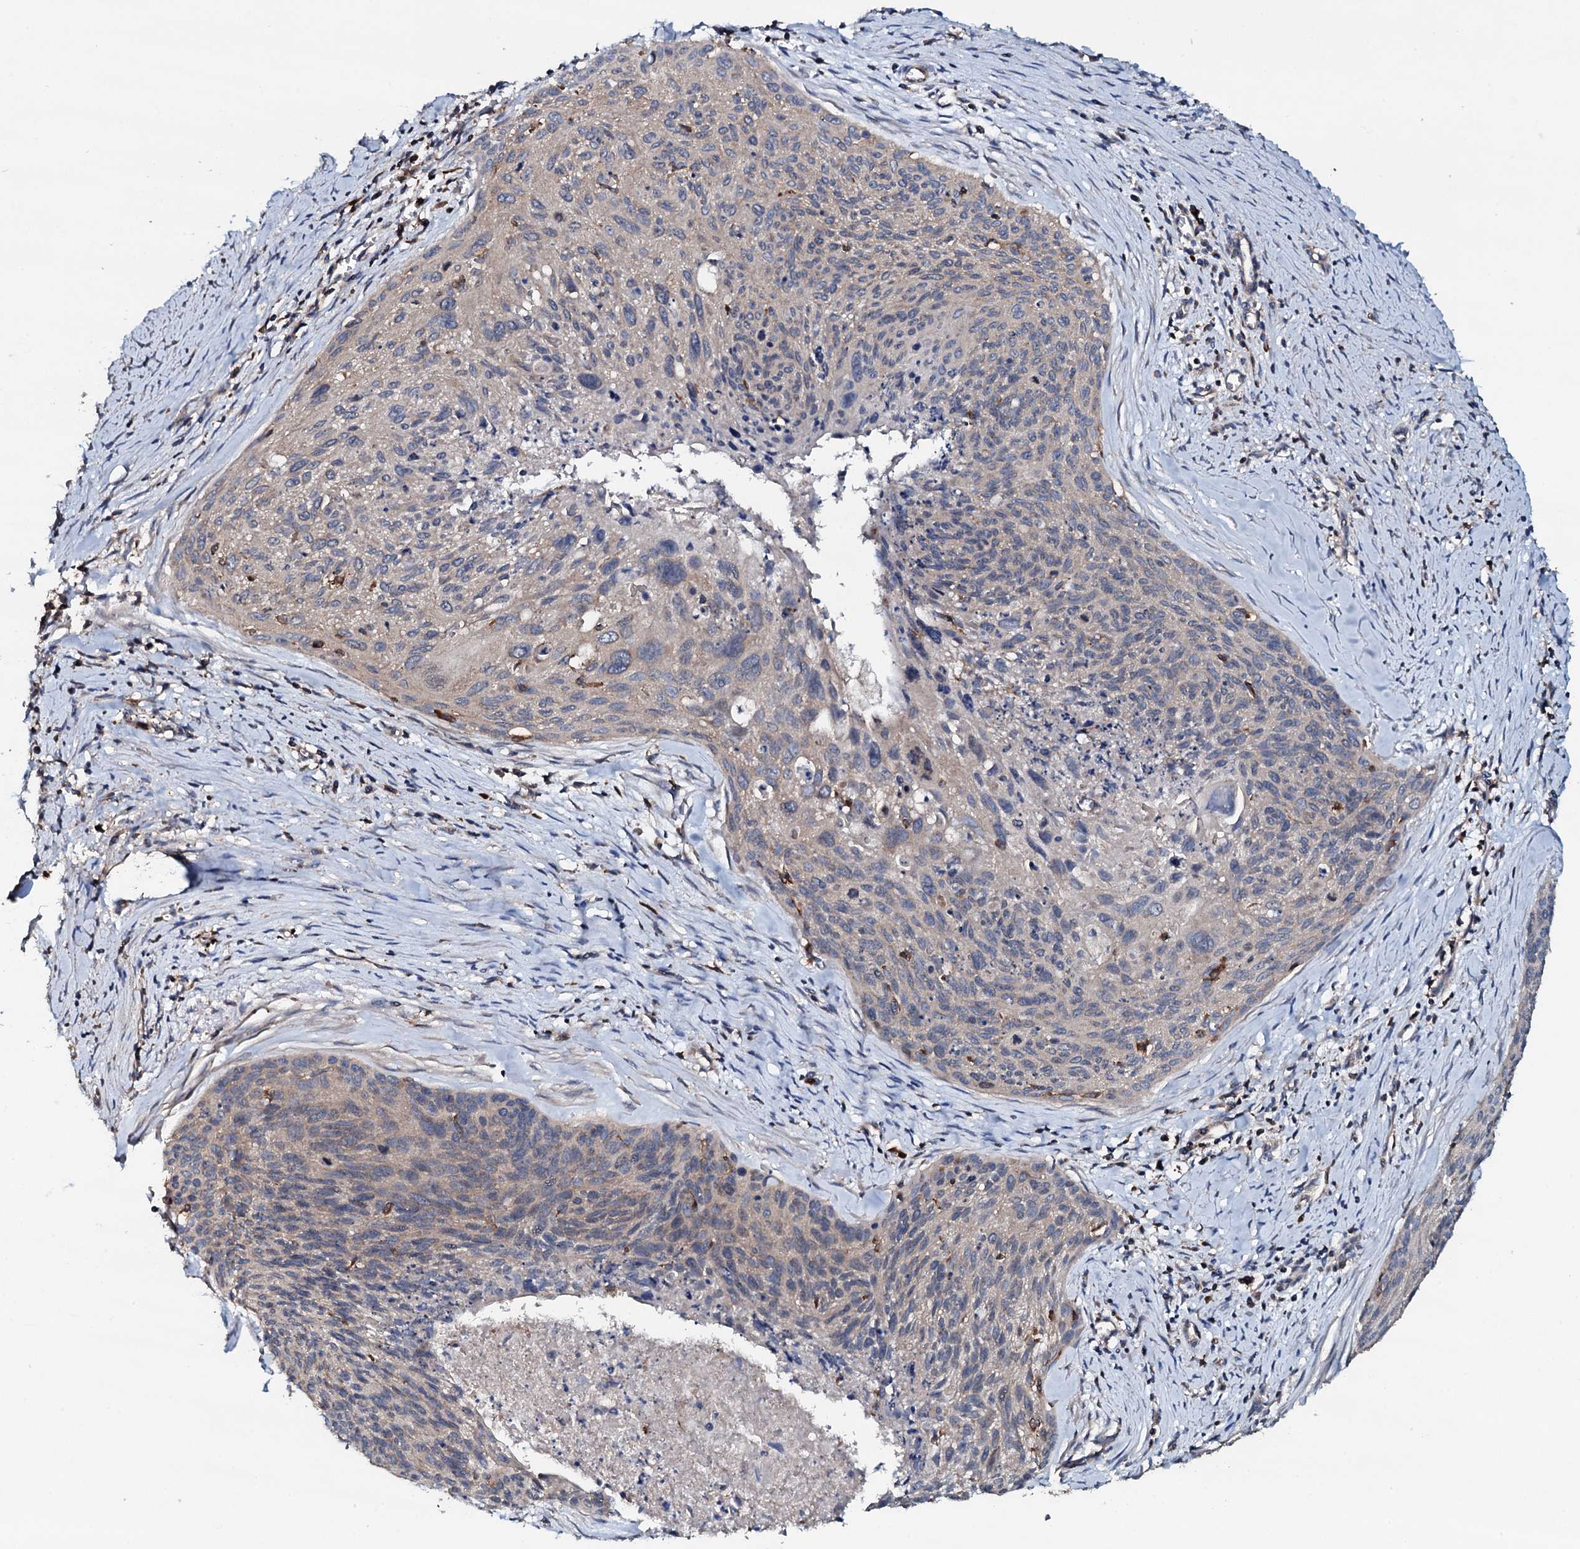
{"staining": {"intensity": "weak", "quantity": "<25%", "location": "cytoplasmic/membranous"}, "tissue": "cervical cancer", "cell_type": "Tumor cells", "image_type": "cancer", "snomed": [{"axis": "morphology", "description": "Squamous cell carcinoma, NOS"}, {"axis": "topography", "description": "Cervix"}], "caption": "High power microscopy histopathology image of an IHC photomicrograph of cervical cancer, revealing no significant staining in tumor cells.", "gene": "GRK2", "patient": {"sex": "female", "age": 55}}